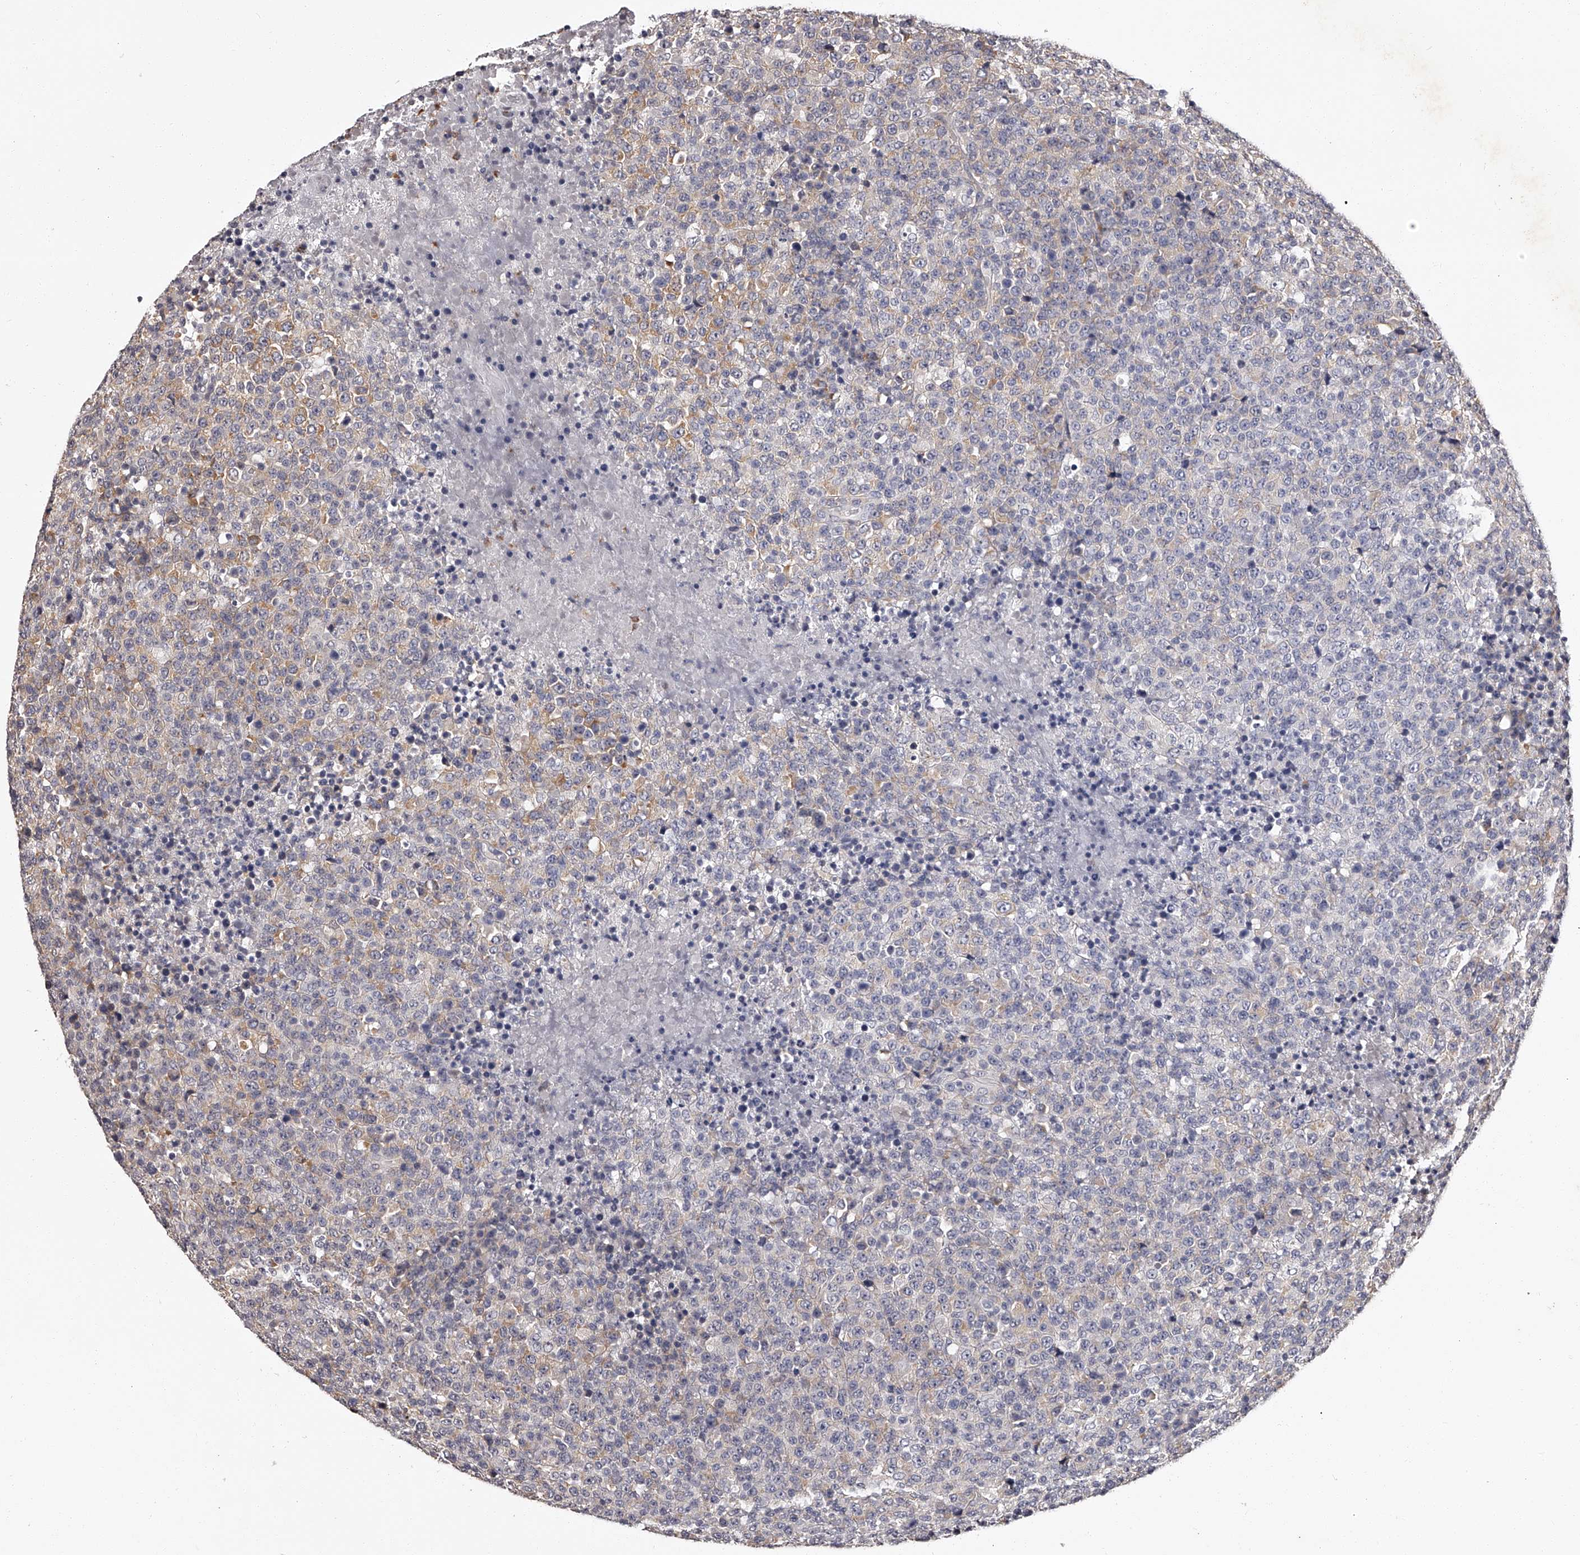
{"staining": {"intensity": "negative", "quantity": "none", "location": "none"}, "tissue": "lymphoma", "cell_type": "Tumor cells", "image_type": "cancer", "snomed": [{"axis": "morphology", "description": "Malignant lymphoma, non-Hodgkin's type, High grade"}, {"axis": "topography", "description": "Lymph node"}], "caption": "Malignant lymphoma, non-Hodgkin's type (high-grade) was stained to show a protein in brown. There is no significant staining in tumor cells. Brightfield microscopy of immunohistochemistry stained with DAB (brown) and hematoxylin (blue), captured at high magnification.", "gene": "RSC1A1", "patient": {"sex": "male", "age": 13}}